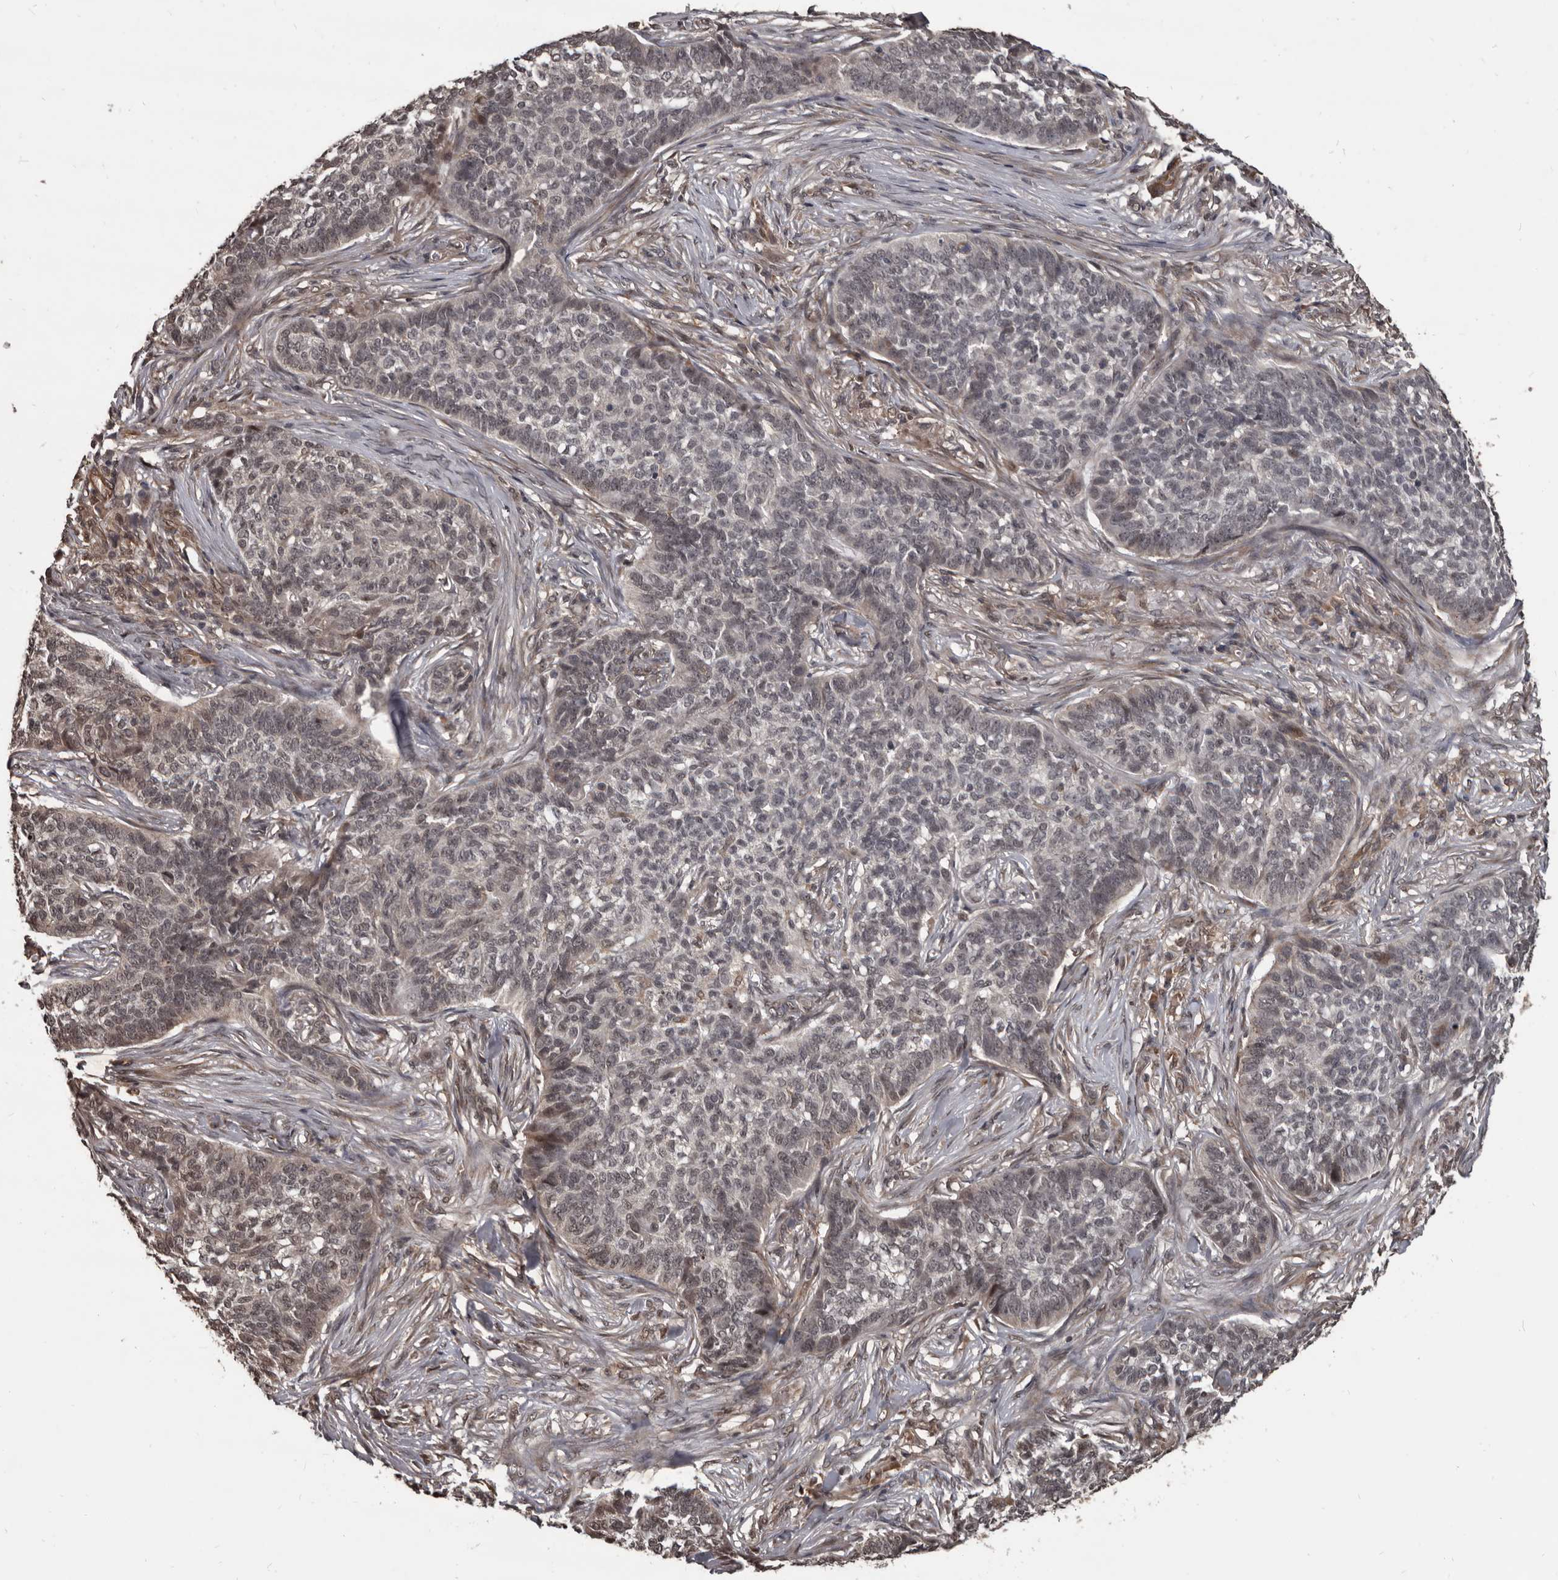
{"staining": {"intensity": "weak", "quantity": "<25%", "location": "nuclear"}, "tissue": "skin cancer", "cell_type": "Tumor cells", "image_type": "cancer", "snomed": [{"axis": "morphology", "description": "Basal cell carcinoma"}, {"axis": "topography", "description": "Skin"}], "caption": "High power microscopy histopathology image of an immunohistochemistry (IHC) micrograph of skin cancer (basal cell carcinoma), revealing no significant positivity in tumor cells.", "gene": "AHR", "patient": {"sex": "male", "age": 85}}